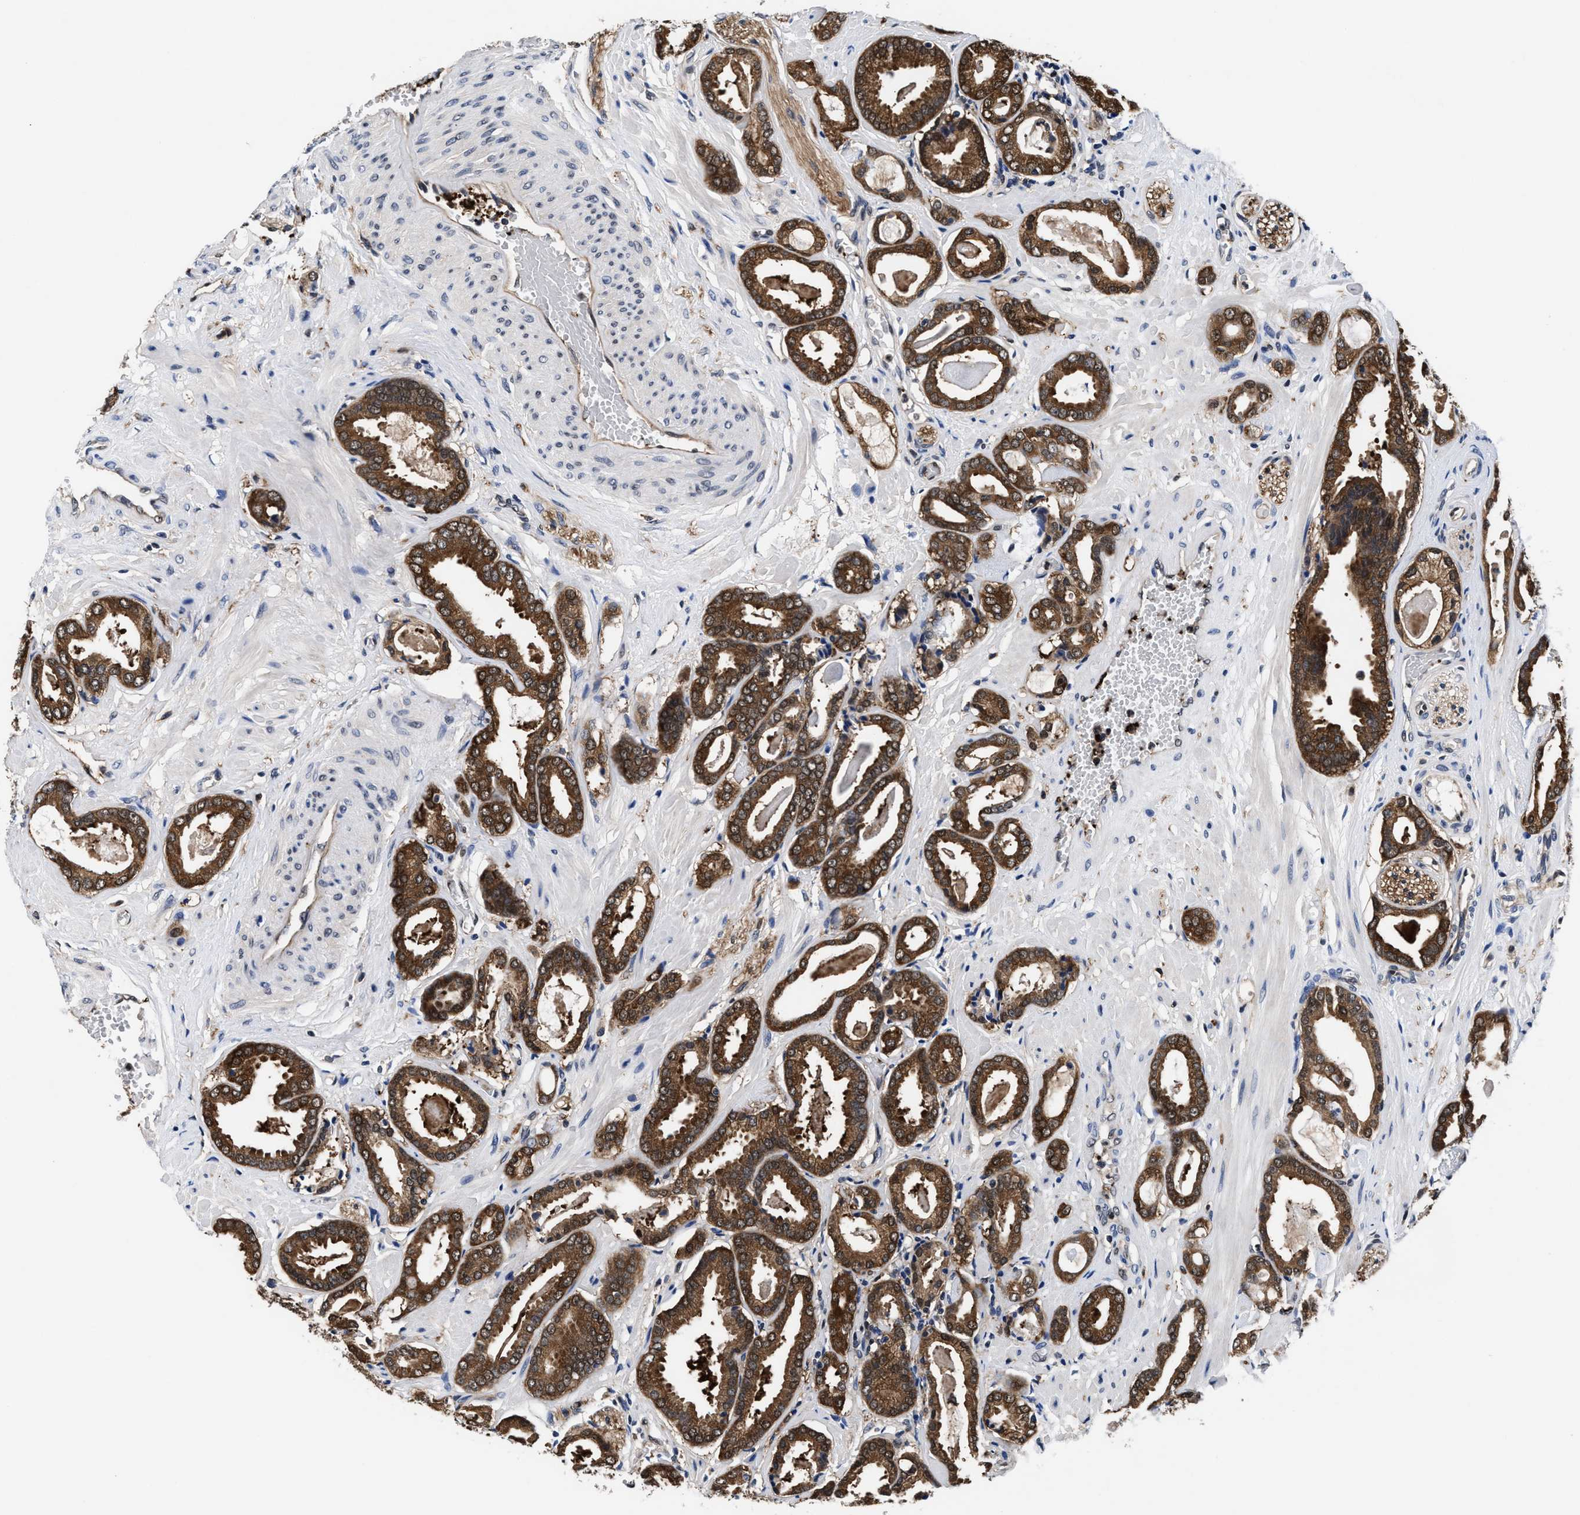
{"staining": {"intensity": "strong", "quantity": ">75%", "location": "cytoplasmic/membranous"}, "tissue": "prostate cancer", "cell_type": "Tumor cells", "image_type": "cancer", "snomed": [{"axis": "morphology", "description": "Adenocarcinoma, Low grade"}, {"axis": "topography", "description": "Prostate"}], "caption": "This is an image of immunohistochemistry (IHC) staining of low-grade adenocarcinoma (prostate), which shows strong positivity in the cytoplasmic/membranous of tumor cells.", "gene": "ACLY", "patient": {"sex": "male", "age": 53}}